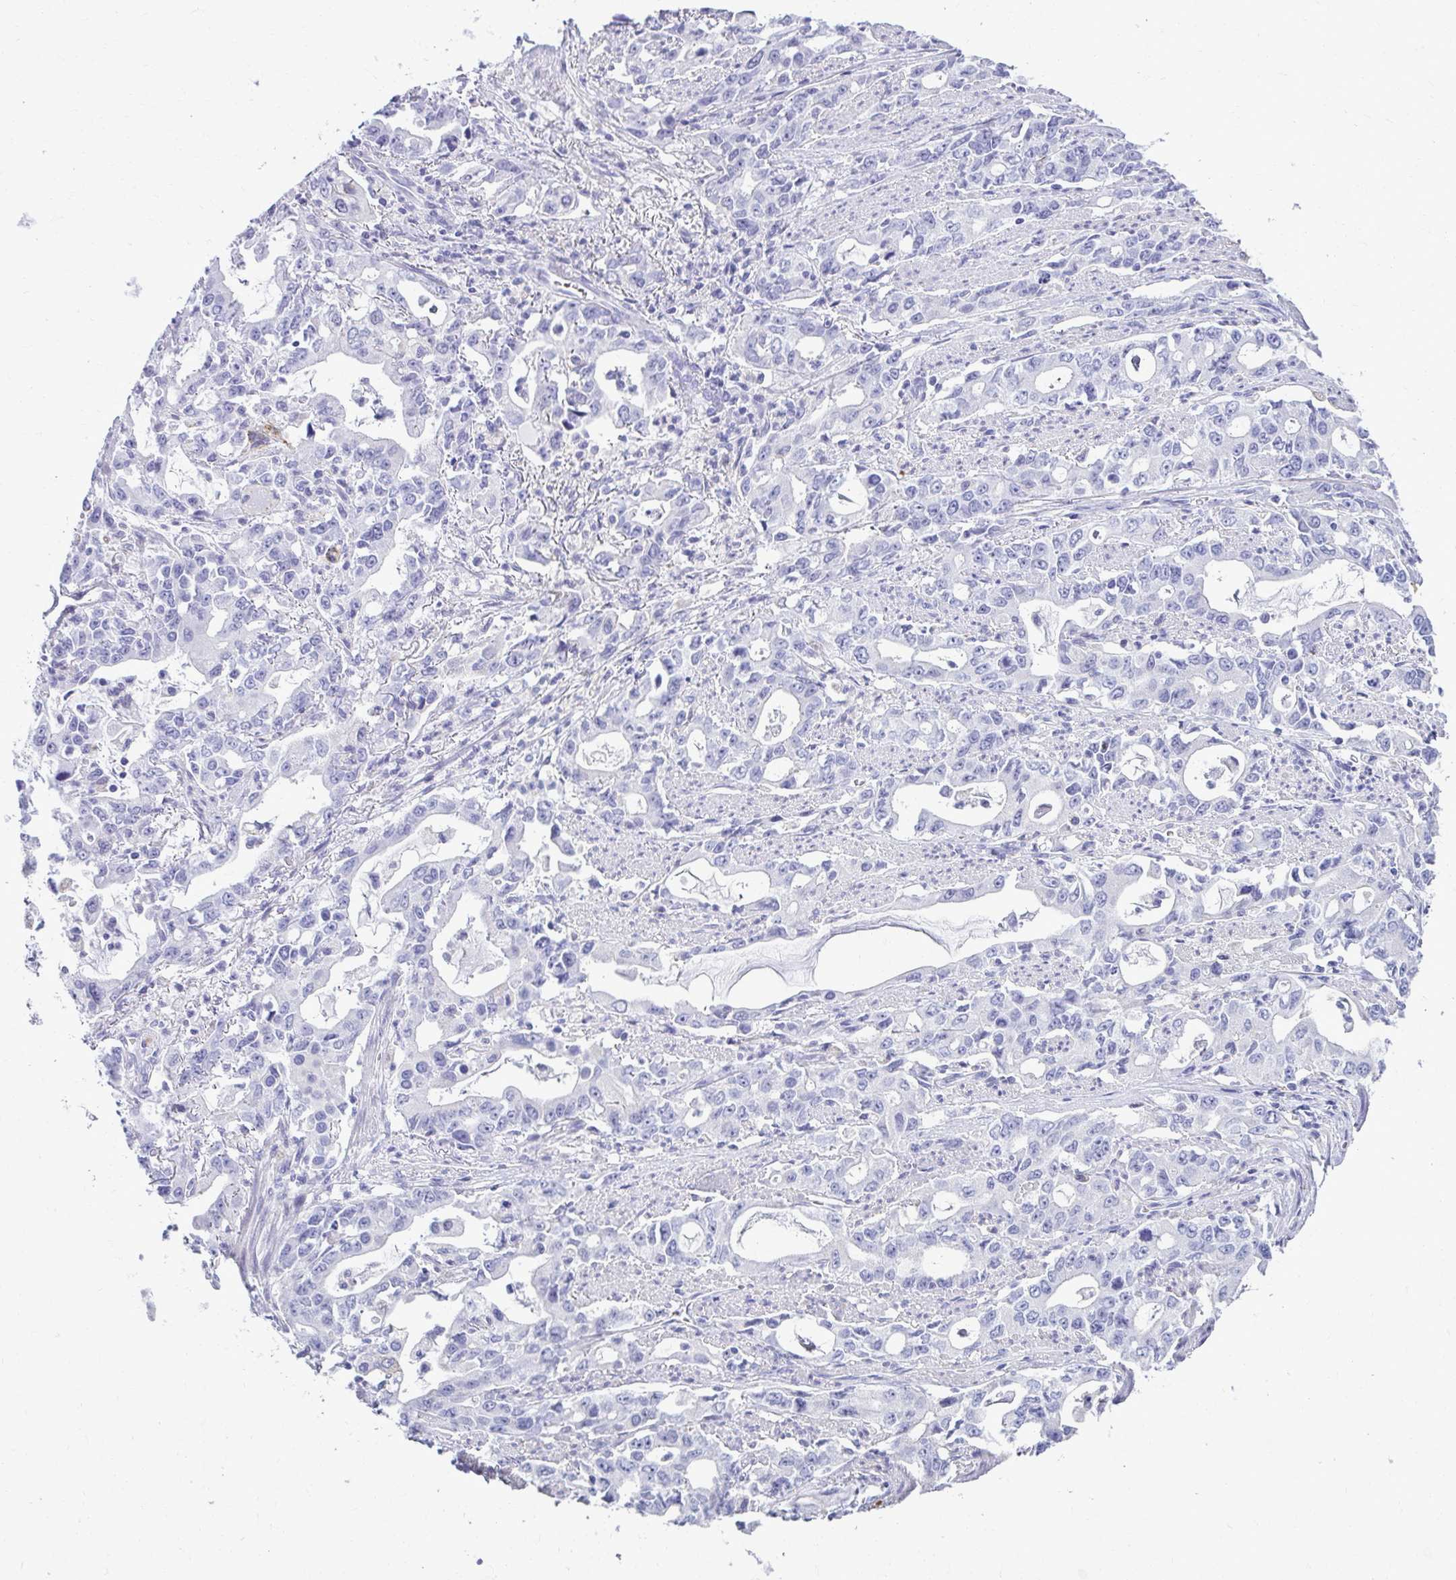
{"staining": {"intensity": "negative", "quantity": "none", "location": "none"}, "tissue": "stomach cancer", "cell_type": "Tumor cells", "image_type": "cancer", "snomed": [{"axis": "morphology", "description": "Adenocarcinoma, NOS"}, {"axis": "topography", "description": "Stomach, upper"}], "caption": "Tumor cells show no significant protein staining in stomach cancer (adenocarcinoma).", "gene": "AIG1", "patient": {"sex": "male", "age": 85}}